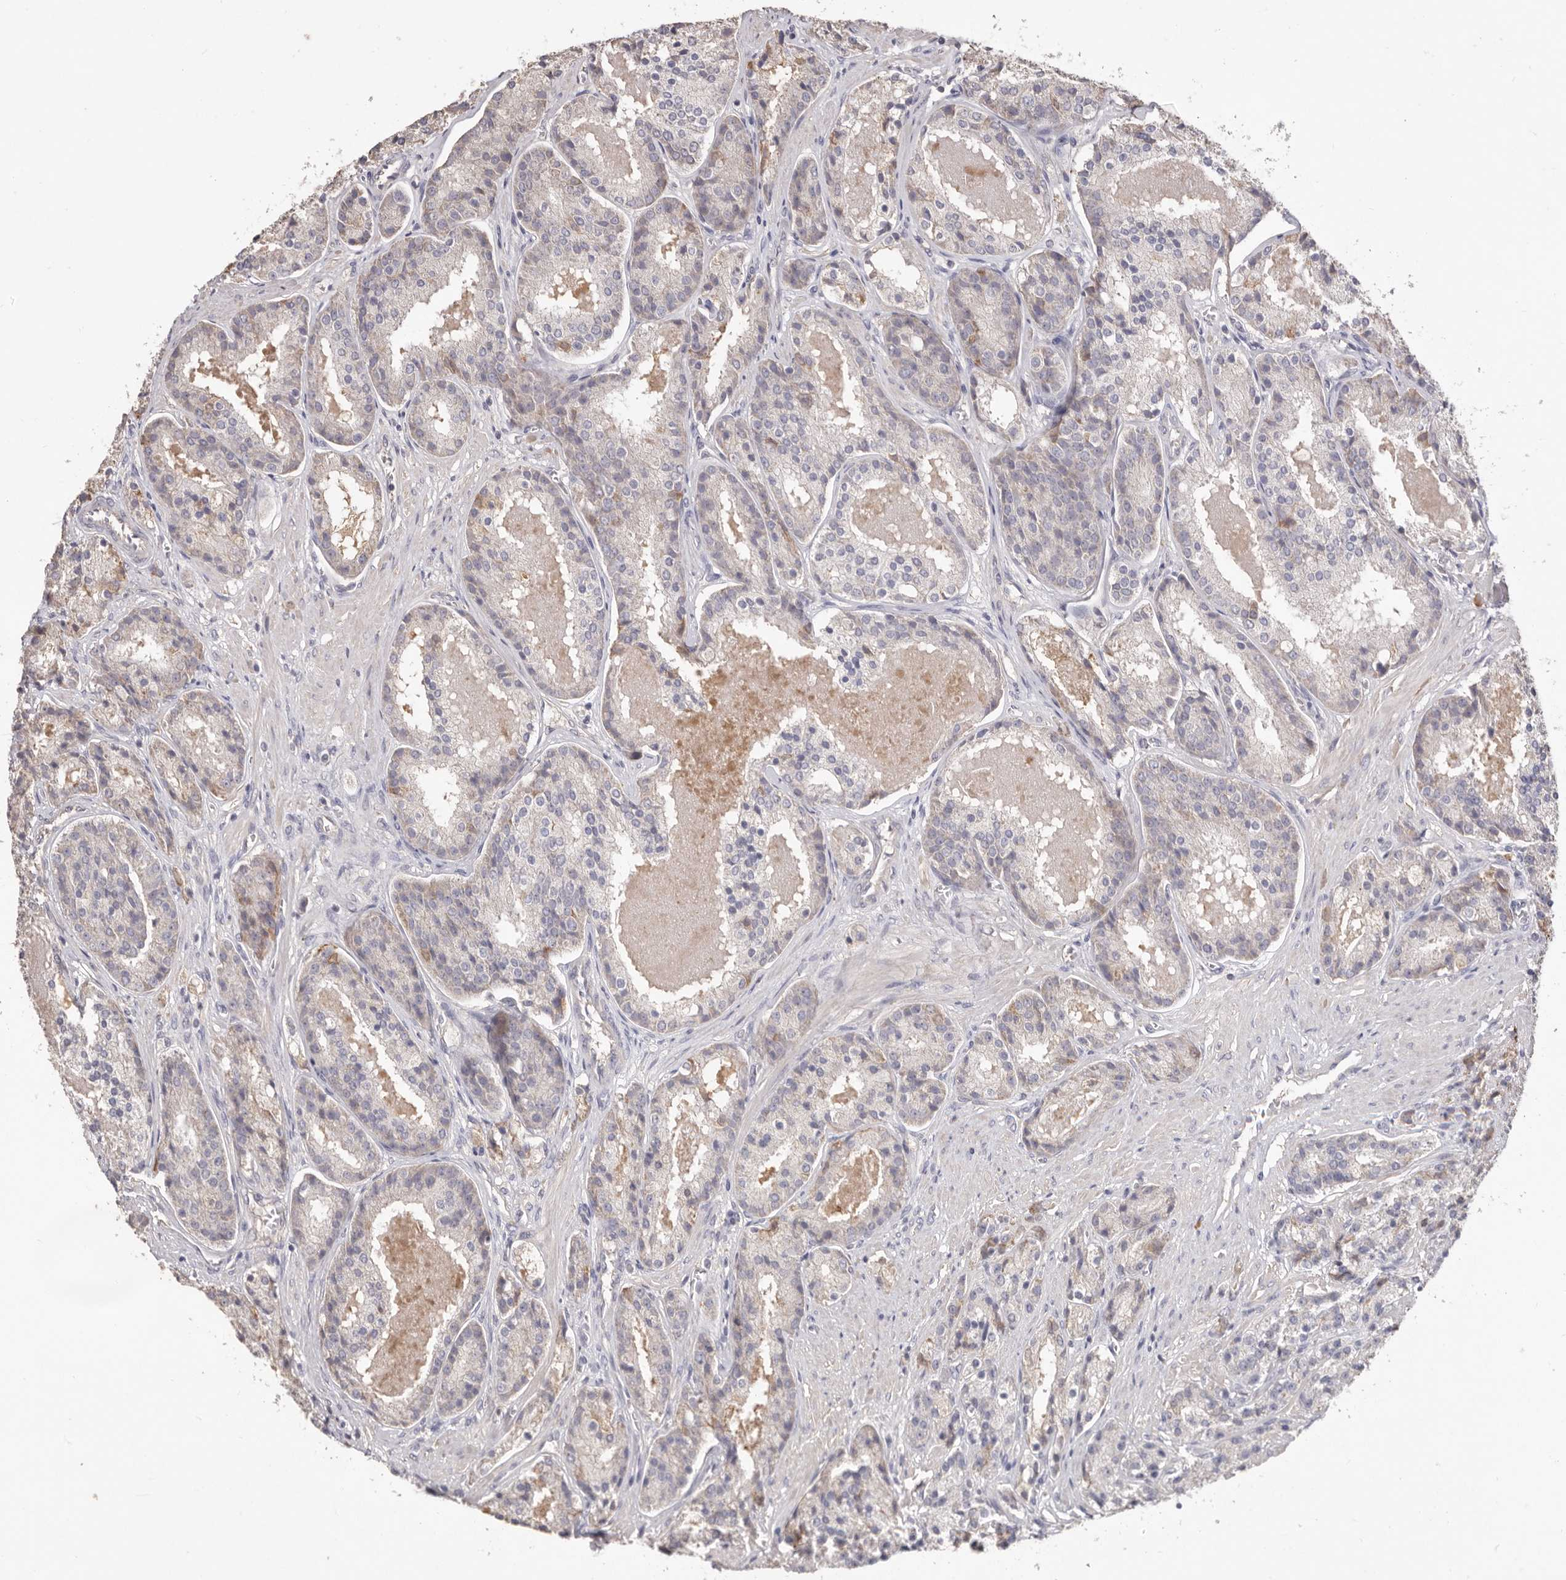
{"staining": {"intensity": "weak", "quantity": "<25%", "location": "cytoplasmic/membranous"}, "tissue": "prostate cancer", "cell_type": "Tumor cells", "image_type": "cancer", "snomed": [{"axis": "morphology", "description": "Adenocarcinoma, High grade"}, {"axis": "topography", "description": "Prostate"}], "caption": "Micrograph shows no significant protein staining in tumor cells of prostate adenocarcinoma (high-grade).", "gene": "HCAR2", "patient": {"sex": "male", "age": 60}}